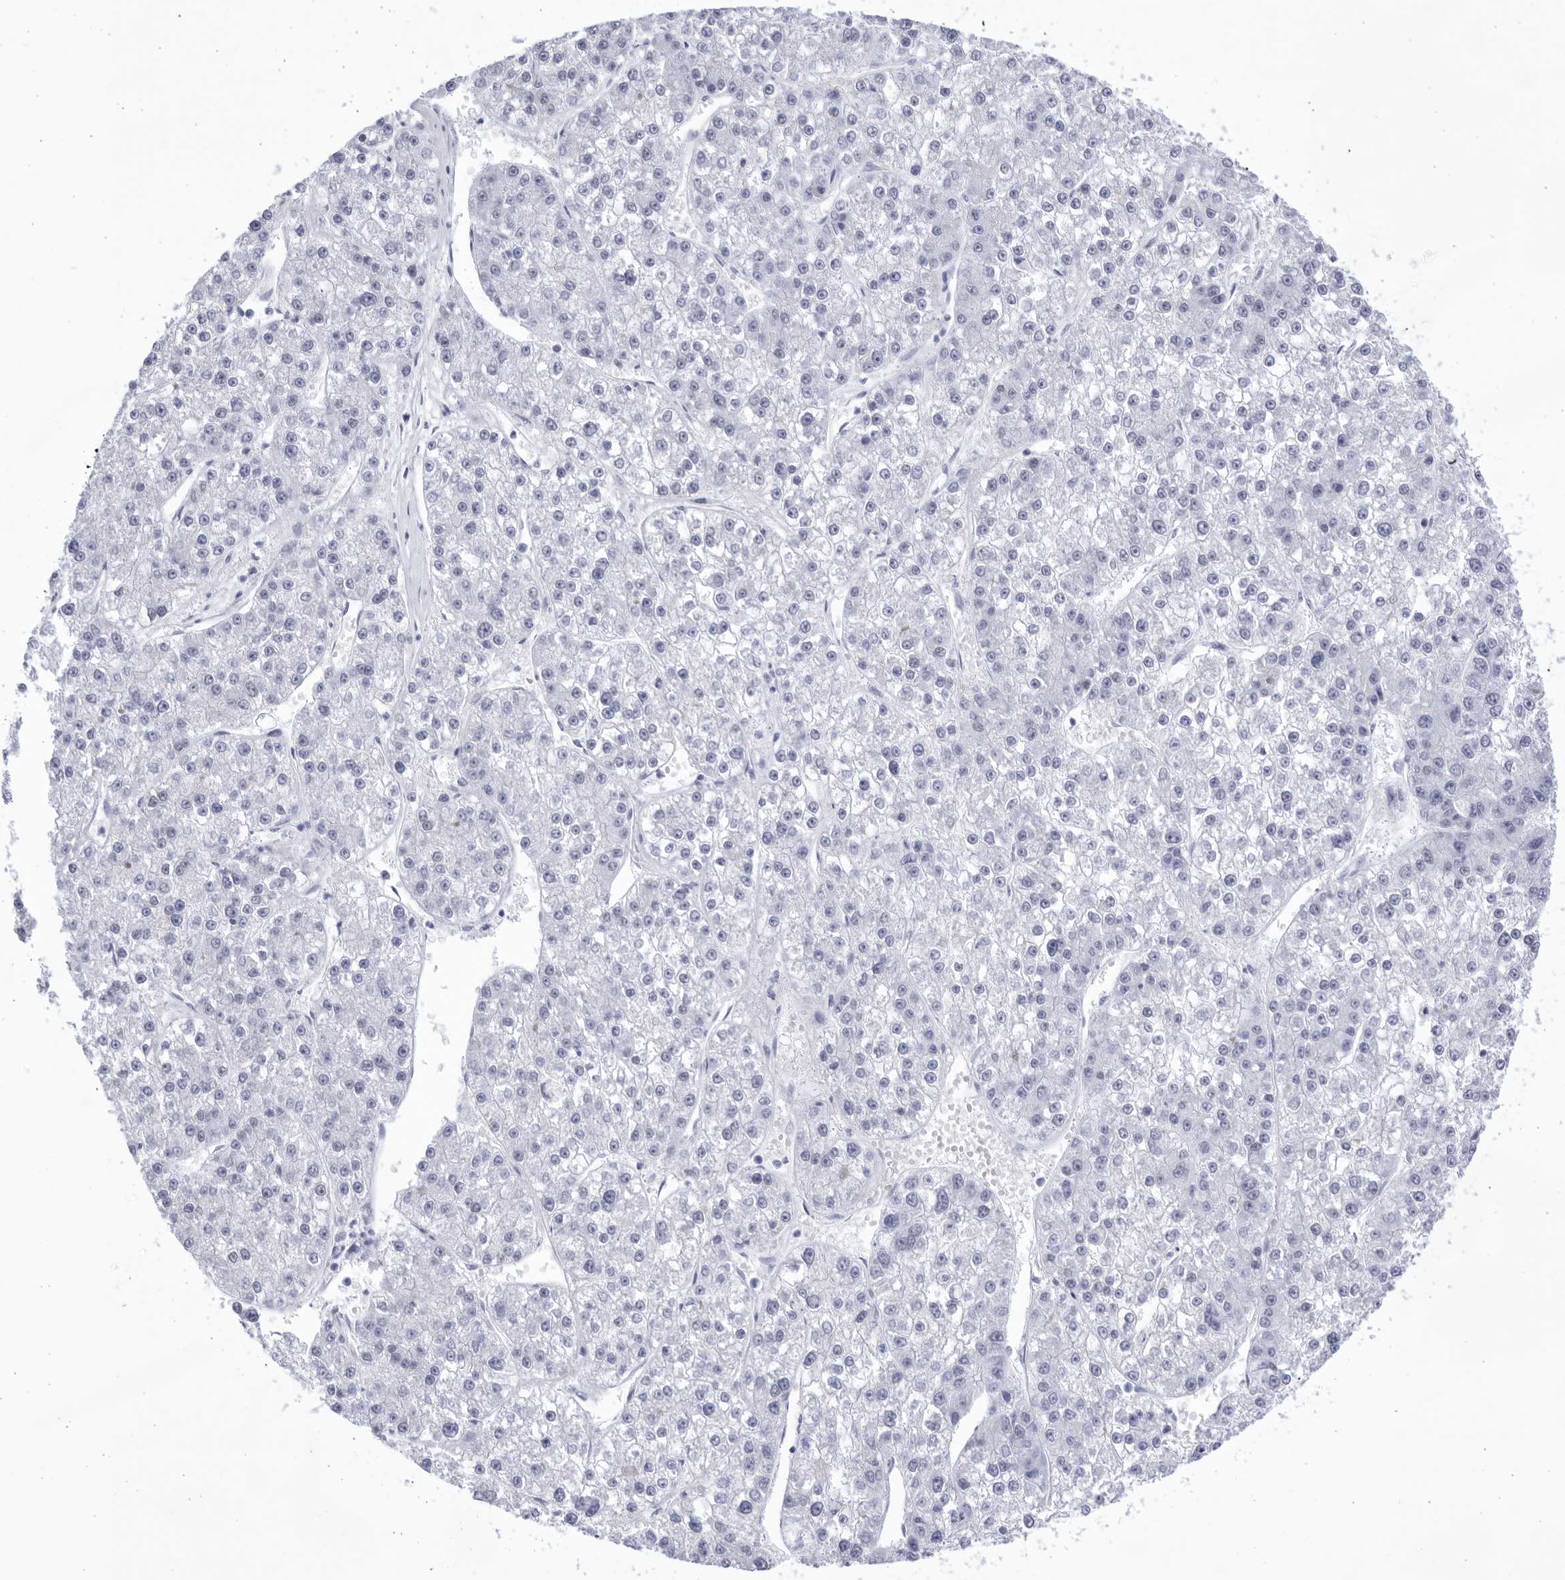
{"staining": {"intensity": "negative", "quantity": "none", "location": "none"}, "tissue": "liver cancer", "cell_type": "Tumor cells", "image_type": "cancer", "snomed": [{"axis": "morphology", "description": "Carcinoma, Hepatocellular, NOS"}, {"axis": "topography", "description": "Liver"}], "caption": "Tumor cells are negative for brown protein staining in hepatocellular carcinoma (liver). (DAB immunohistochemistry (IHC), high magnification).", "gene": "CCDC181", "patient": {"sex": "female", "age": 73}}